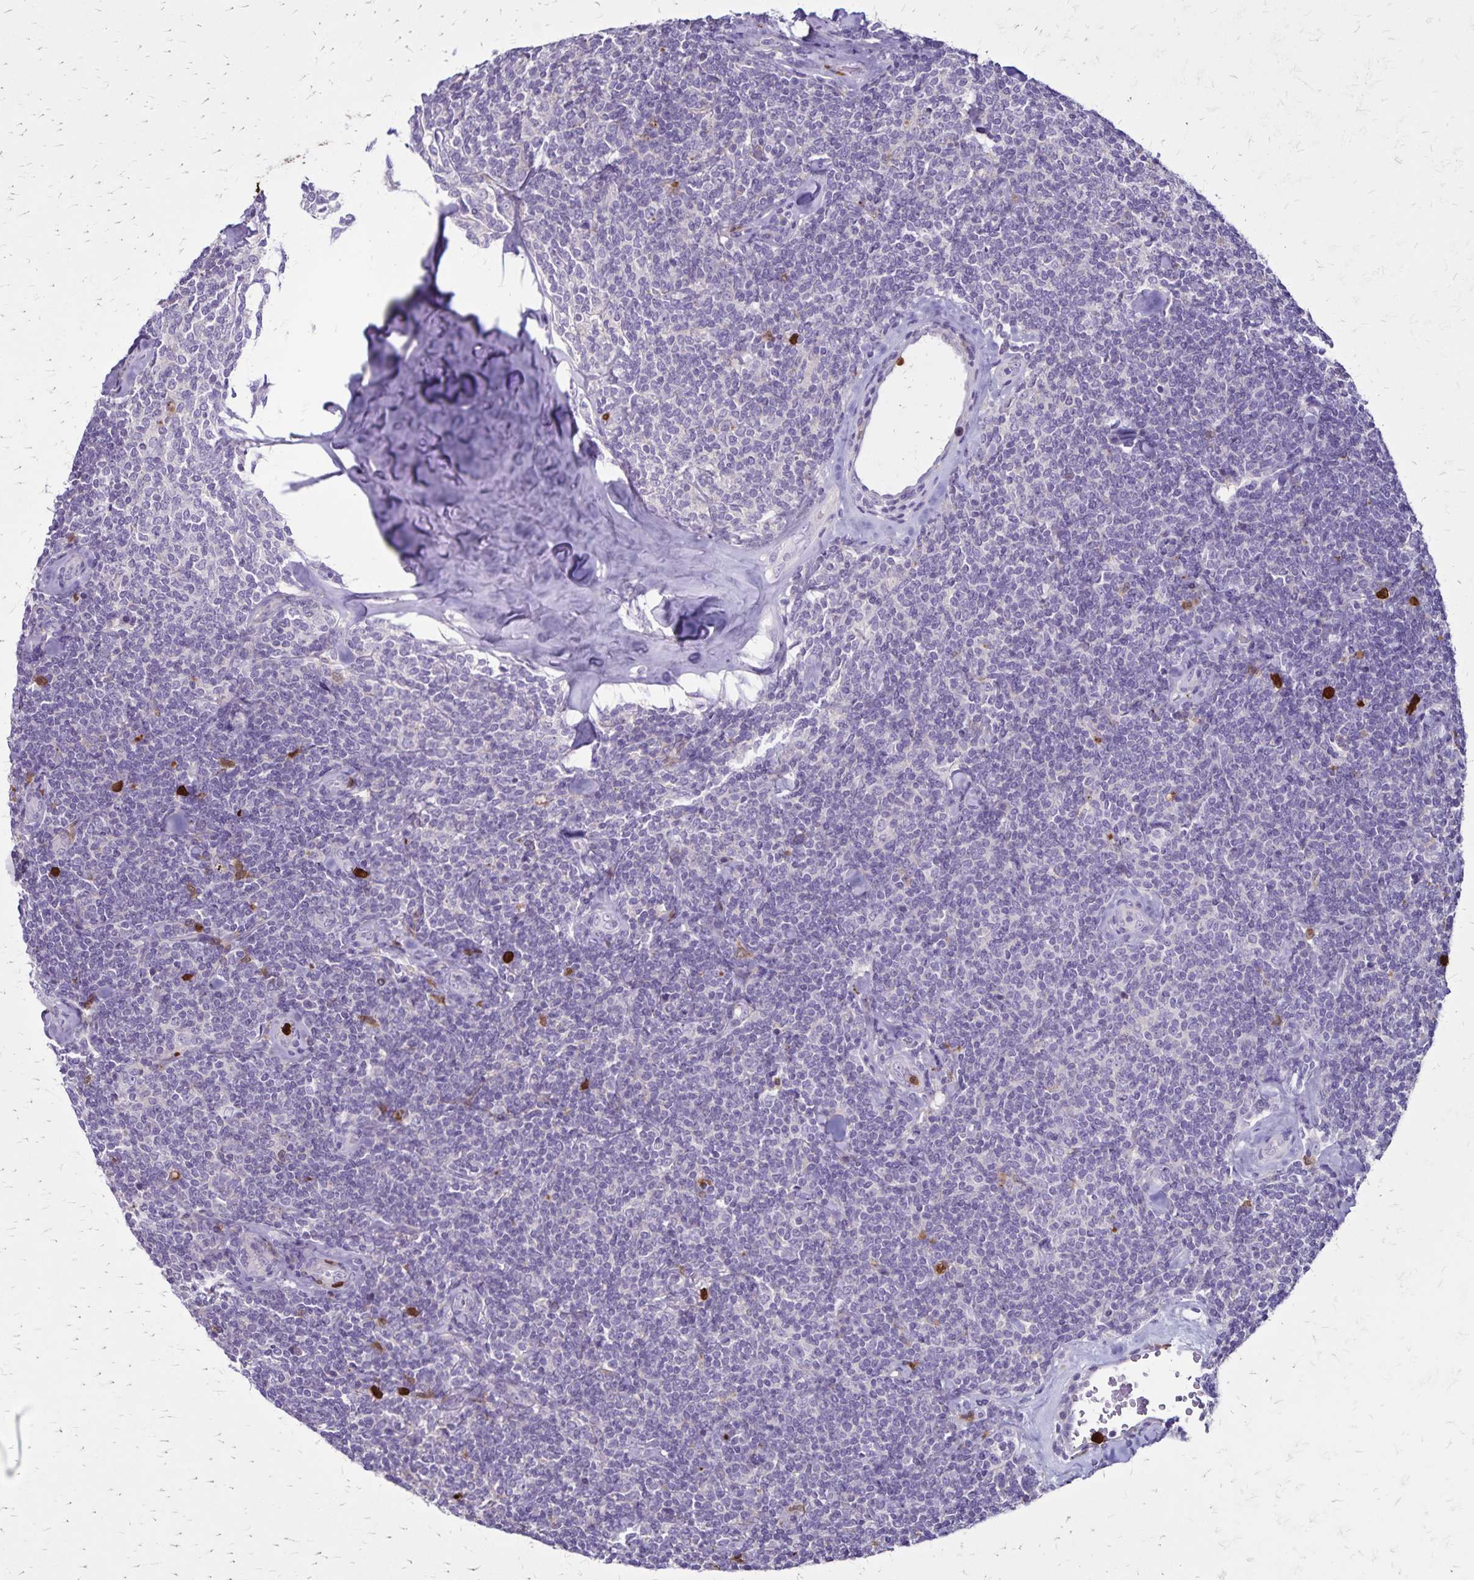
{"staining": {"intensity": "negative", "quantity": "none", "location": "none"}, "tissue": "lymphoma", "cell_type": "Tumor cells", "image_type": "cancer", "snomed": [{"axis": "morphology", "description": "Malignant lymphoma, non-Hodgkin's type, Low grade"}, {"axis": "topography", "description": "Lymph node"}], "caption": "IHC of human lymphoma reveals no staining in tumor cells.", "gene": "ULBP3", "patient": {"sex": "female", "age": 56}}